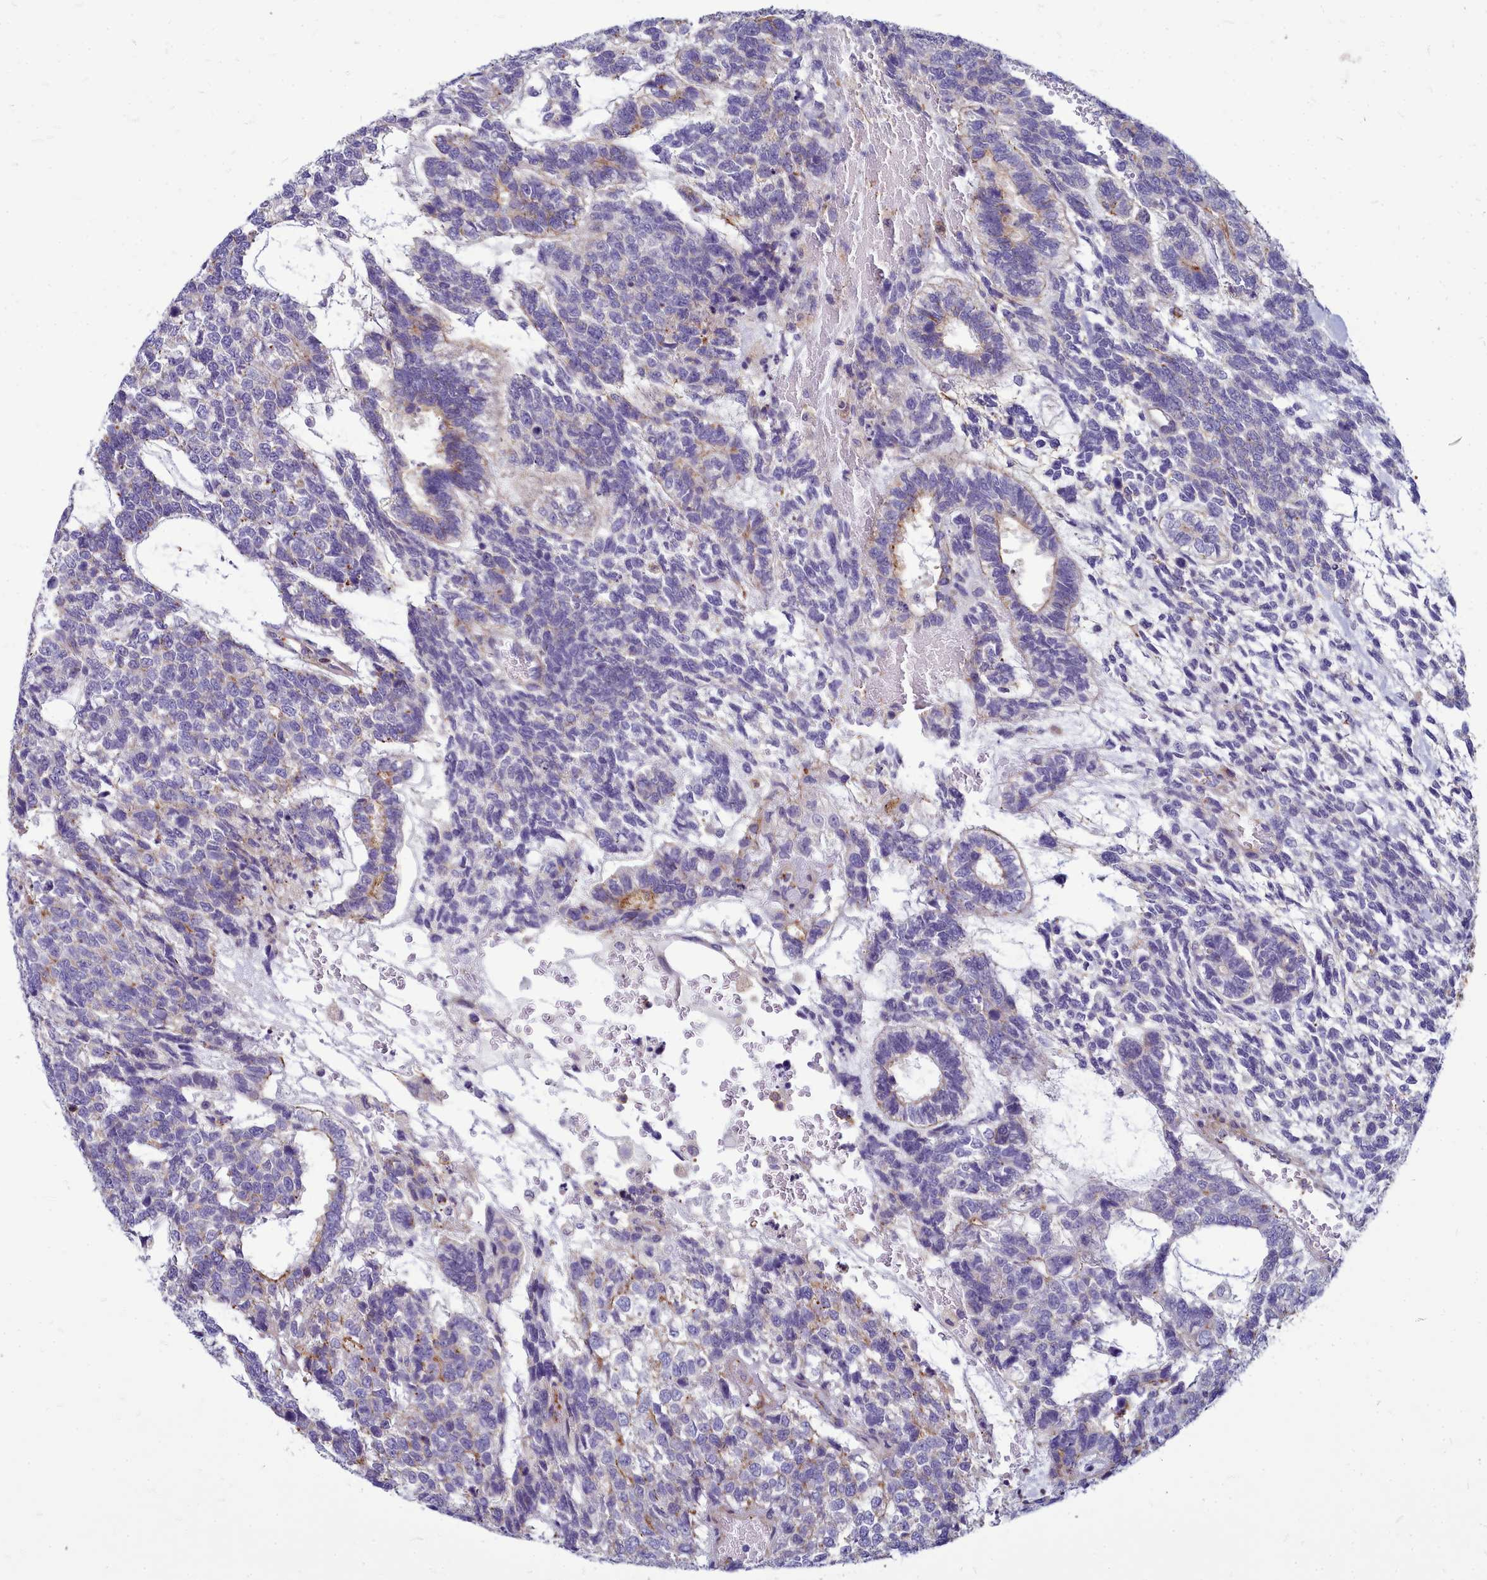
{"staining": {"intensity": "negative", "quantity": "none", "location": "none"}, "tissue": "testis cancer", "cell_type": "Tumor cells", "image_type": "cancer", "snomed": [{"axis": "morphology", "description": "Carcinoma, Embryonal, NOS"}, {"axis": "topography", "description": "Testis"}], "caption": "High magnification brightfield microscopy of testis embryonal carcinoma stained with DAB (3,3'-diaminobenzidine) (brown) and counterstained with hematoxylin (blue): tumor cells show no significant expression.", "gene": "TTC5", "patient": {"sex": "male", "age": 23}}